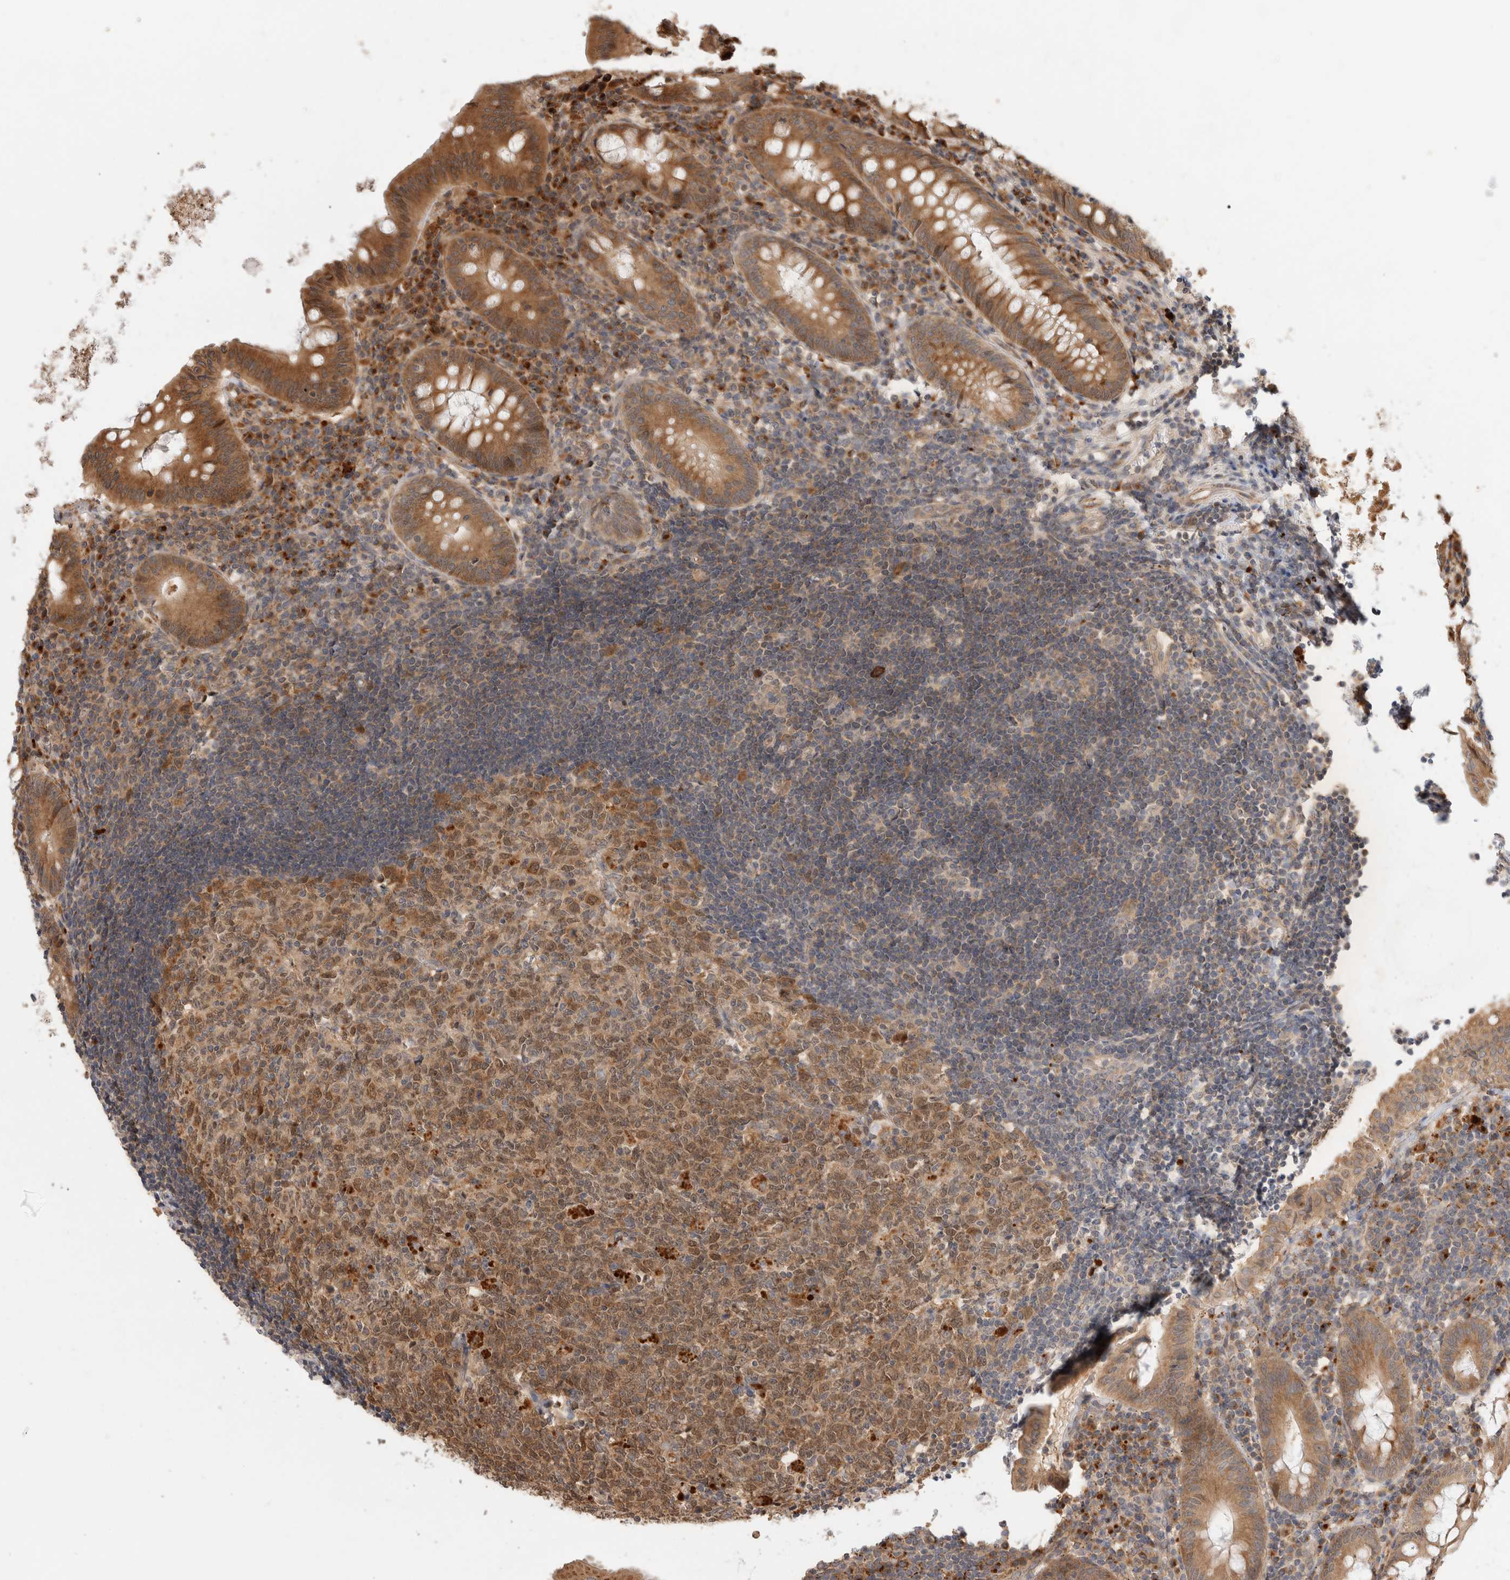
{"staining": {"intensity": "strong", "quantity": ">75%", "location": "cytoplasmic/membranous"}, "tissue": "appendix", "cell_type": "Glandular cells", "image_type": "normal", "snomed": [{"axis": "morphology", "description": "Normal tissue, NOS"}, {"axis": "topography", "description": "Appendix"}], "caption": "Immunohistochemistry (IHC) image of normal appendix stained for a protein (brown), which shows high levels of strong cytoplasmic/membranous positivity in approximately >75% of glandular cells.", "gene": "ACTL9", "patient": {"sex": "female", "age": 54}}